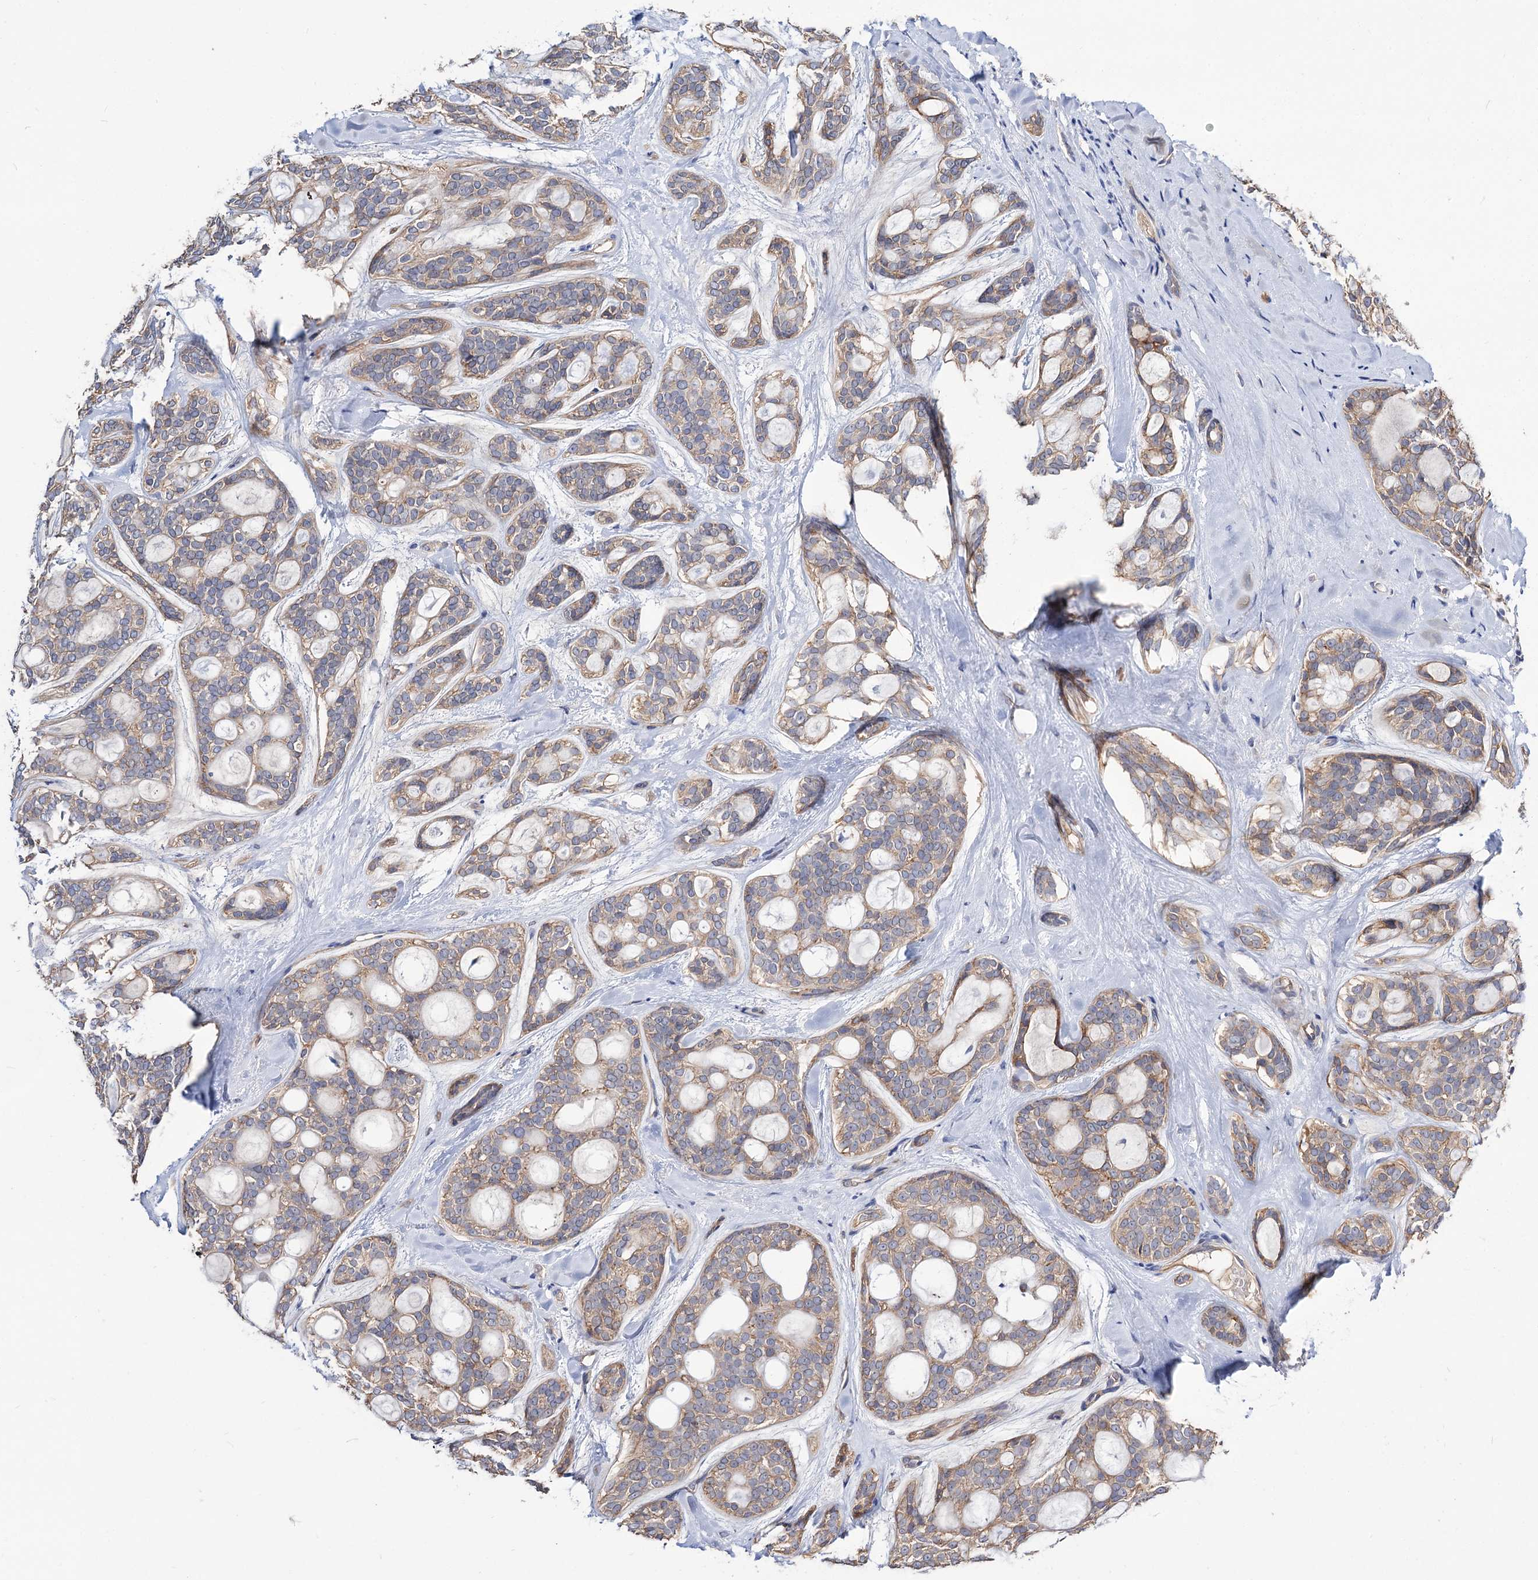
{"staining": {"intensity": "weak", "quantity": "25%-75%", "location": "cytoplasmic/membranous"}, "tissue": "head and neck cancer", "cell_type": "Tumor cells", "image_type": "cancer", "snomed": [{"axis": "morphology", "description": "Adenocarcinoma, NOS"}, {"axis": "topography", "description": "Head-Neck"}], "caption": "Tumor cells show low levels of weak cytoplasmic/membranous staining in approximately 25%-75% of cells in human head and neck cancer.", "gene": "NUDCD2", "patient": {"sex": "male", "age": 66}}